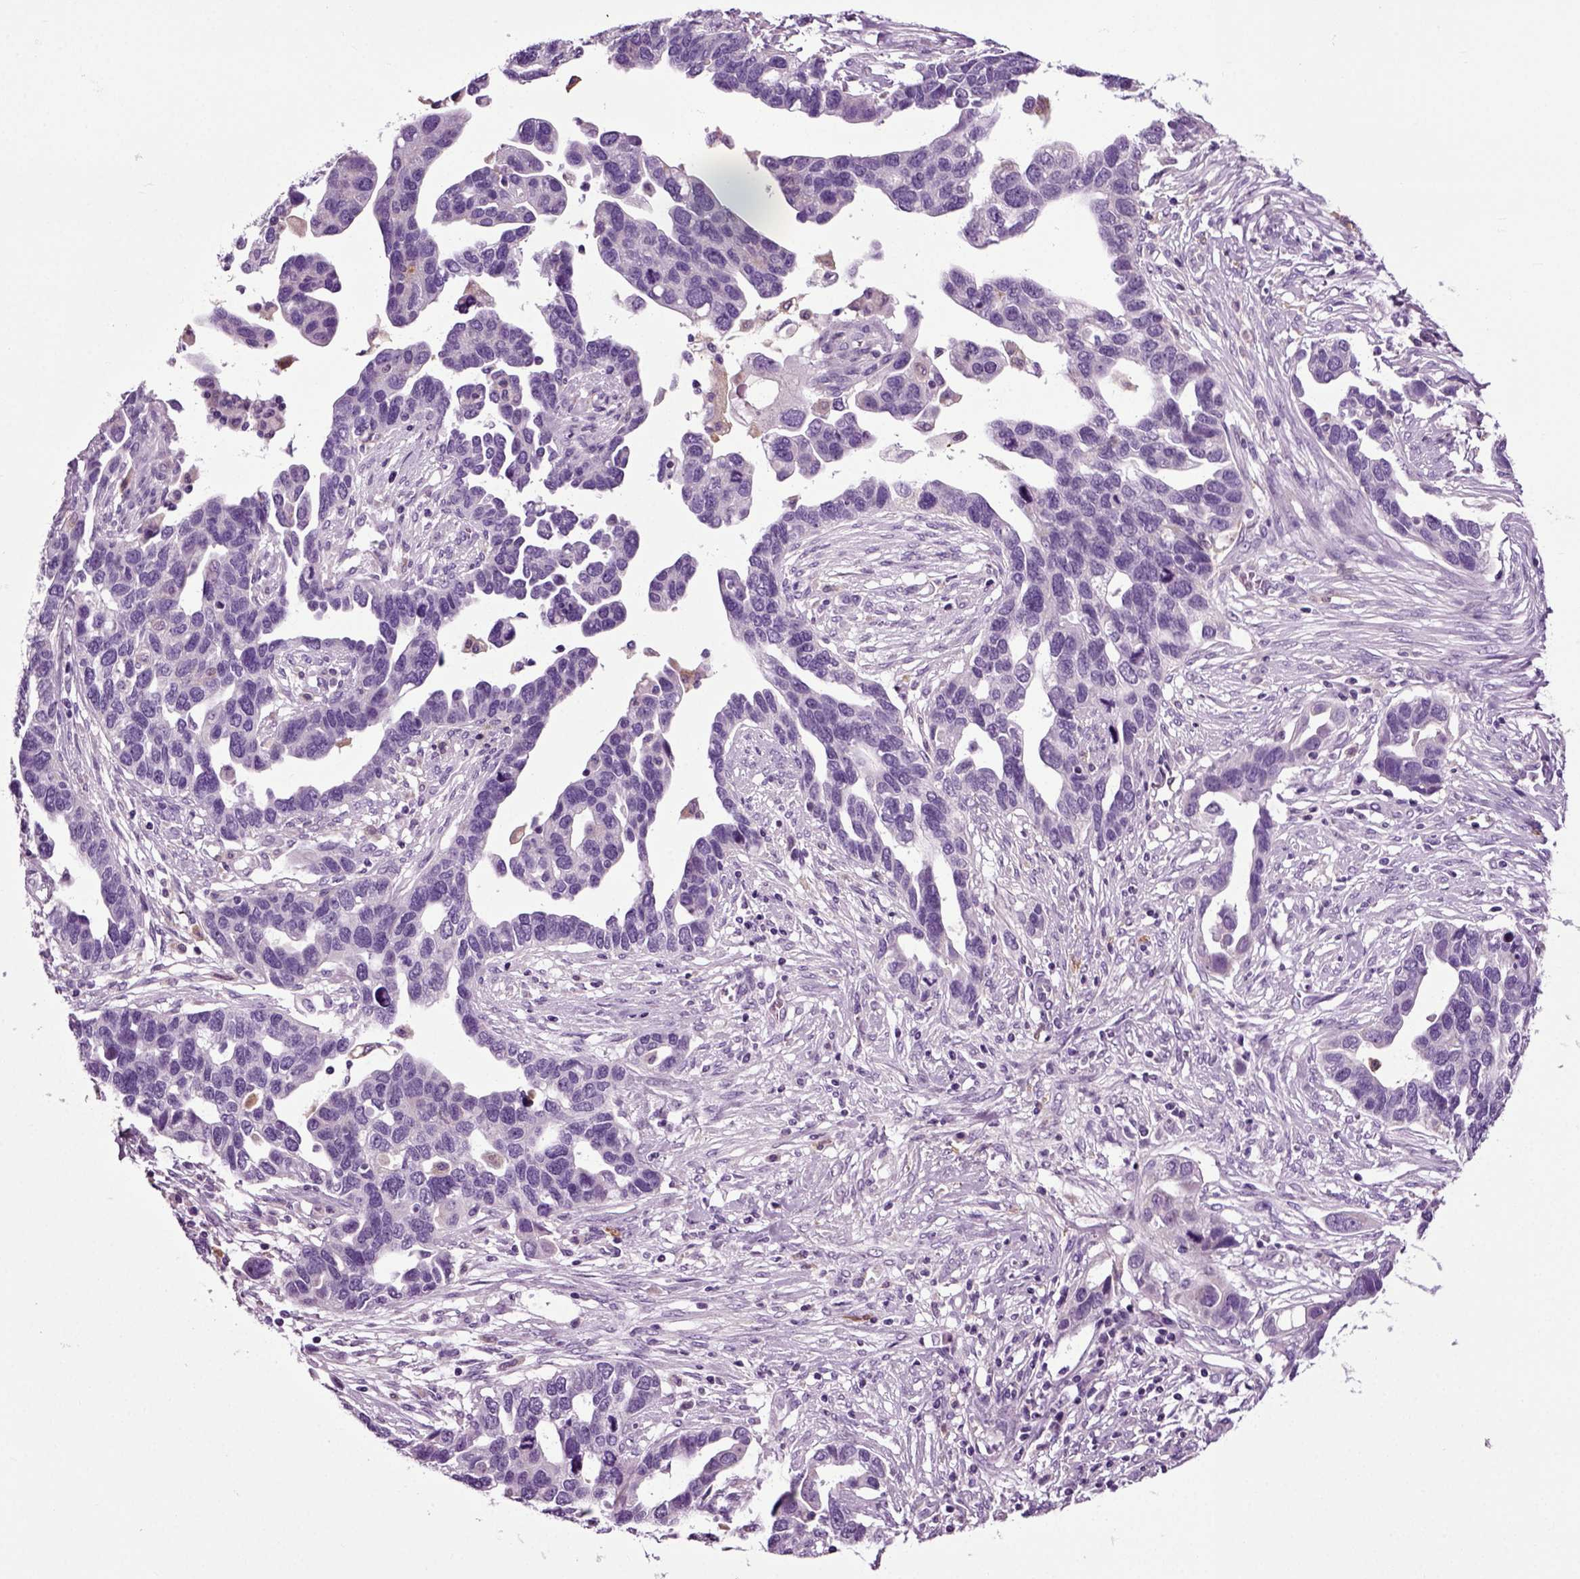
{"staining": {"intensity": "negative", "quantity": "none", "location": "none"}, "tissue": "ovarian cancer", "cell_type": "Tumor cells", "image_type": "cancer", "snomed": [{"axis": "morphology", "description": "Cystadenocarcinoma, serous, NOS"}, {"axis": "topography", "description": "Ovary"}], "caption": "Tumor cells are negative for protein expression in human ovarian serous cystadenocarcinoma. (DAB immunohistochemistry, high magnification).", "gene": "DNAH10", "patient": {"sex": "female", "age": 54}}